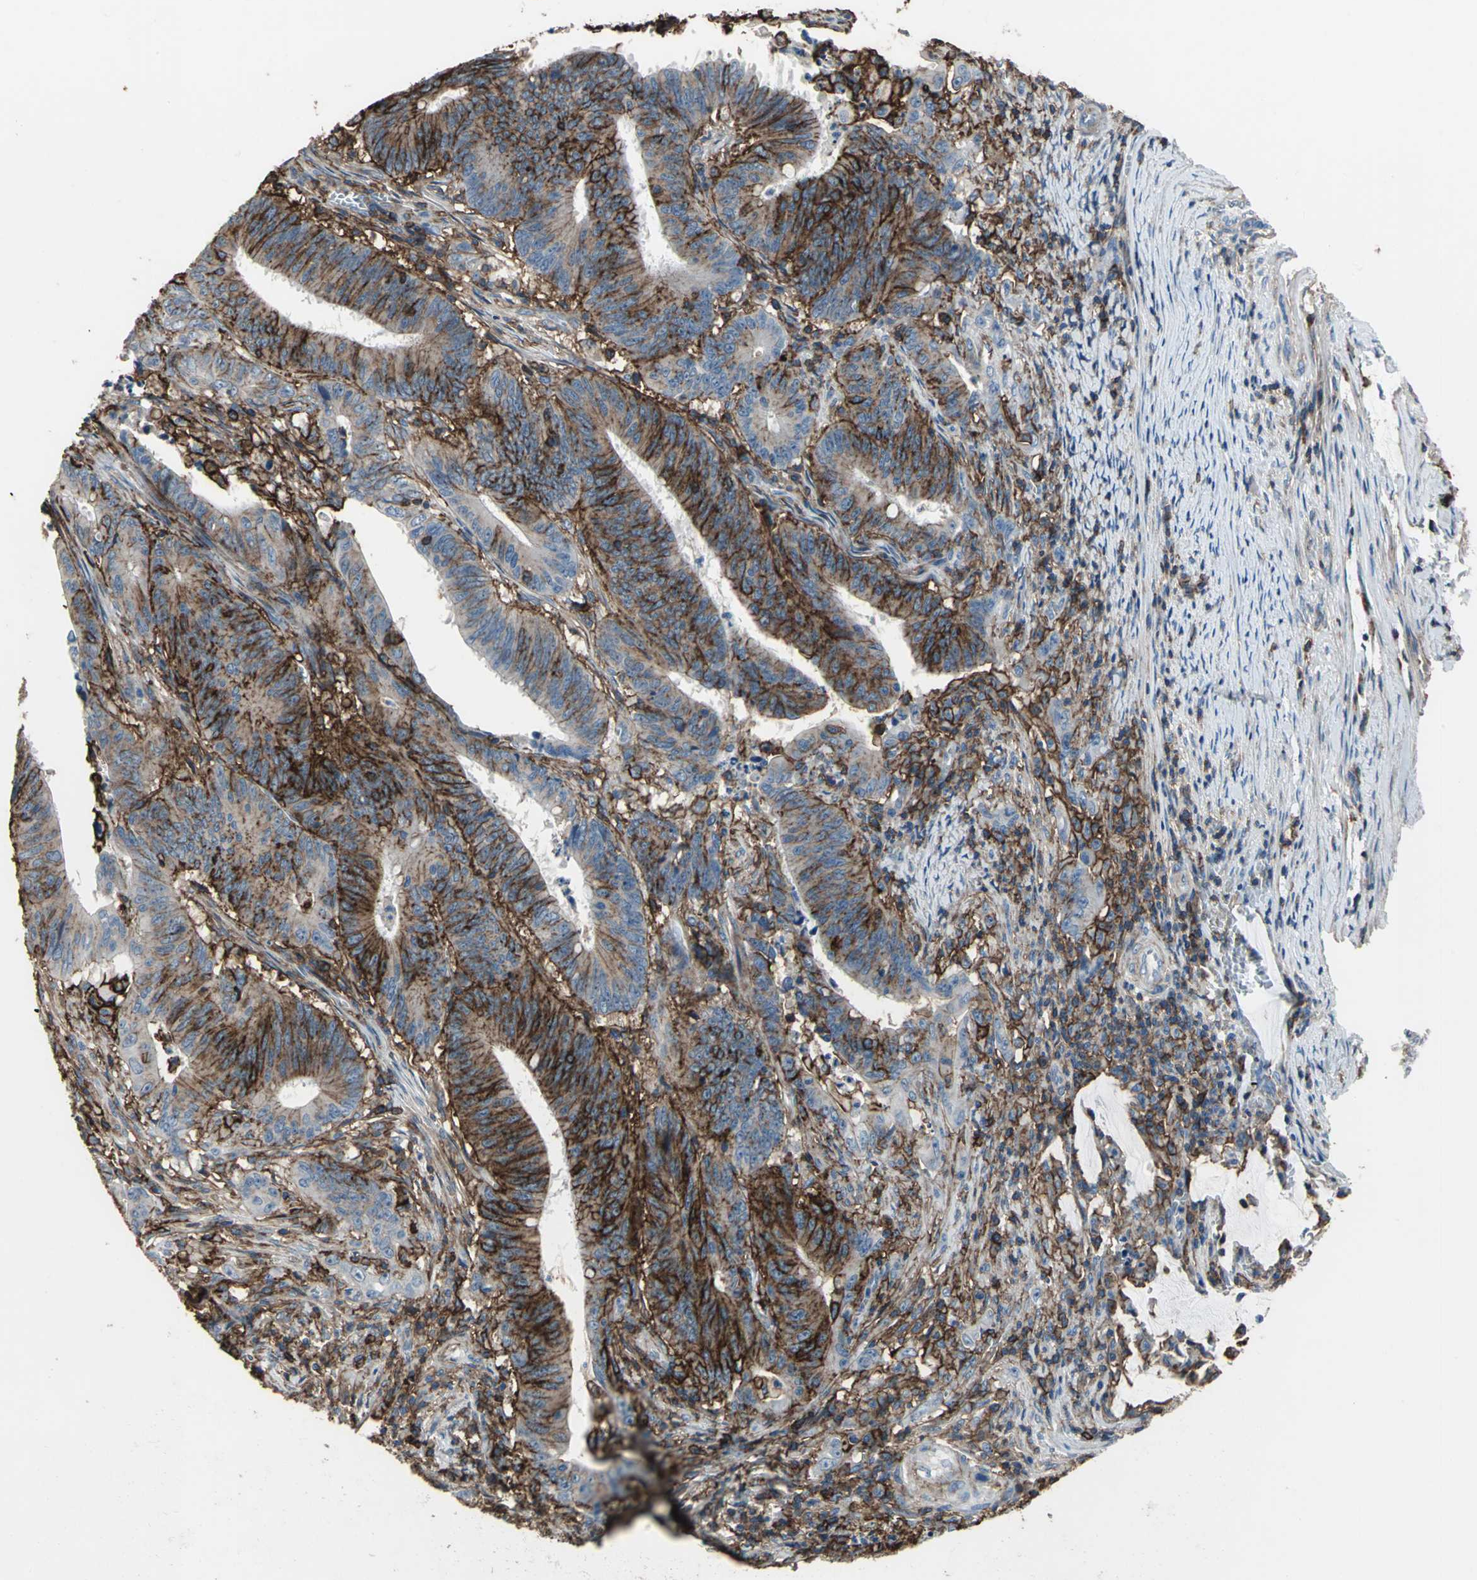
{"staining": {"intensity": "strong", "quantity": ">75%", "location": "cytoplasmic/membranous"}, "tissue": "colorectal cancer", "cell_type": "Tumor cells", "image_type": "cancer", "snomed": [{"axis": "morphology", "description": "Adenocarcinoma, NOS"}, {"axis": "topography", "description": "Colon"}], "caption": "Adenocarcinoma (colorectal) stained for a protein (brown) demonstrates strong cytoplasmic/membranous positive staining in approximately >75% of tumor cells.", "gene": "CD44", "patient": {"sex": "male", "age": 45}}